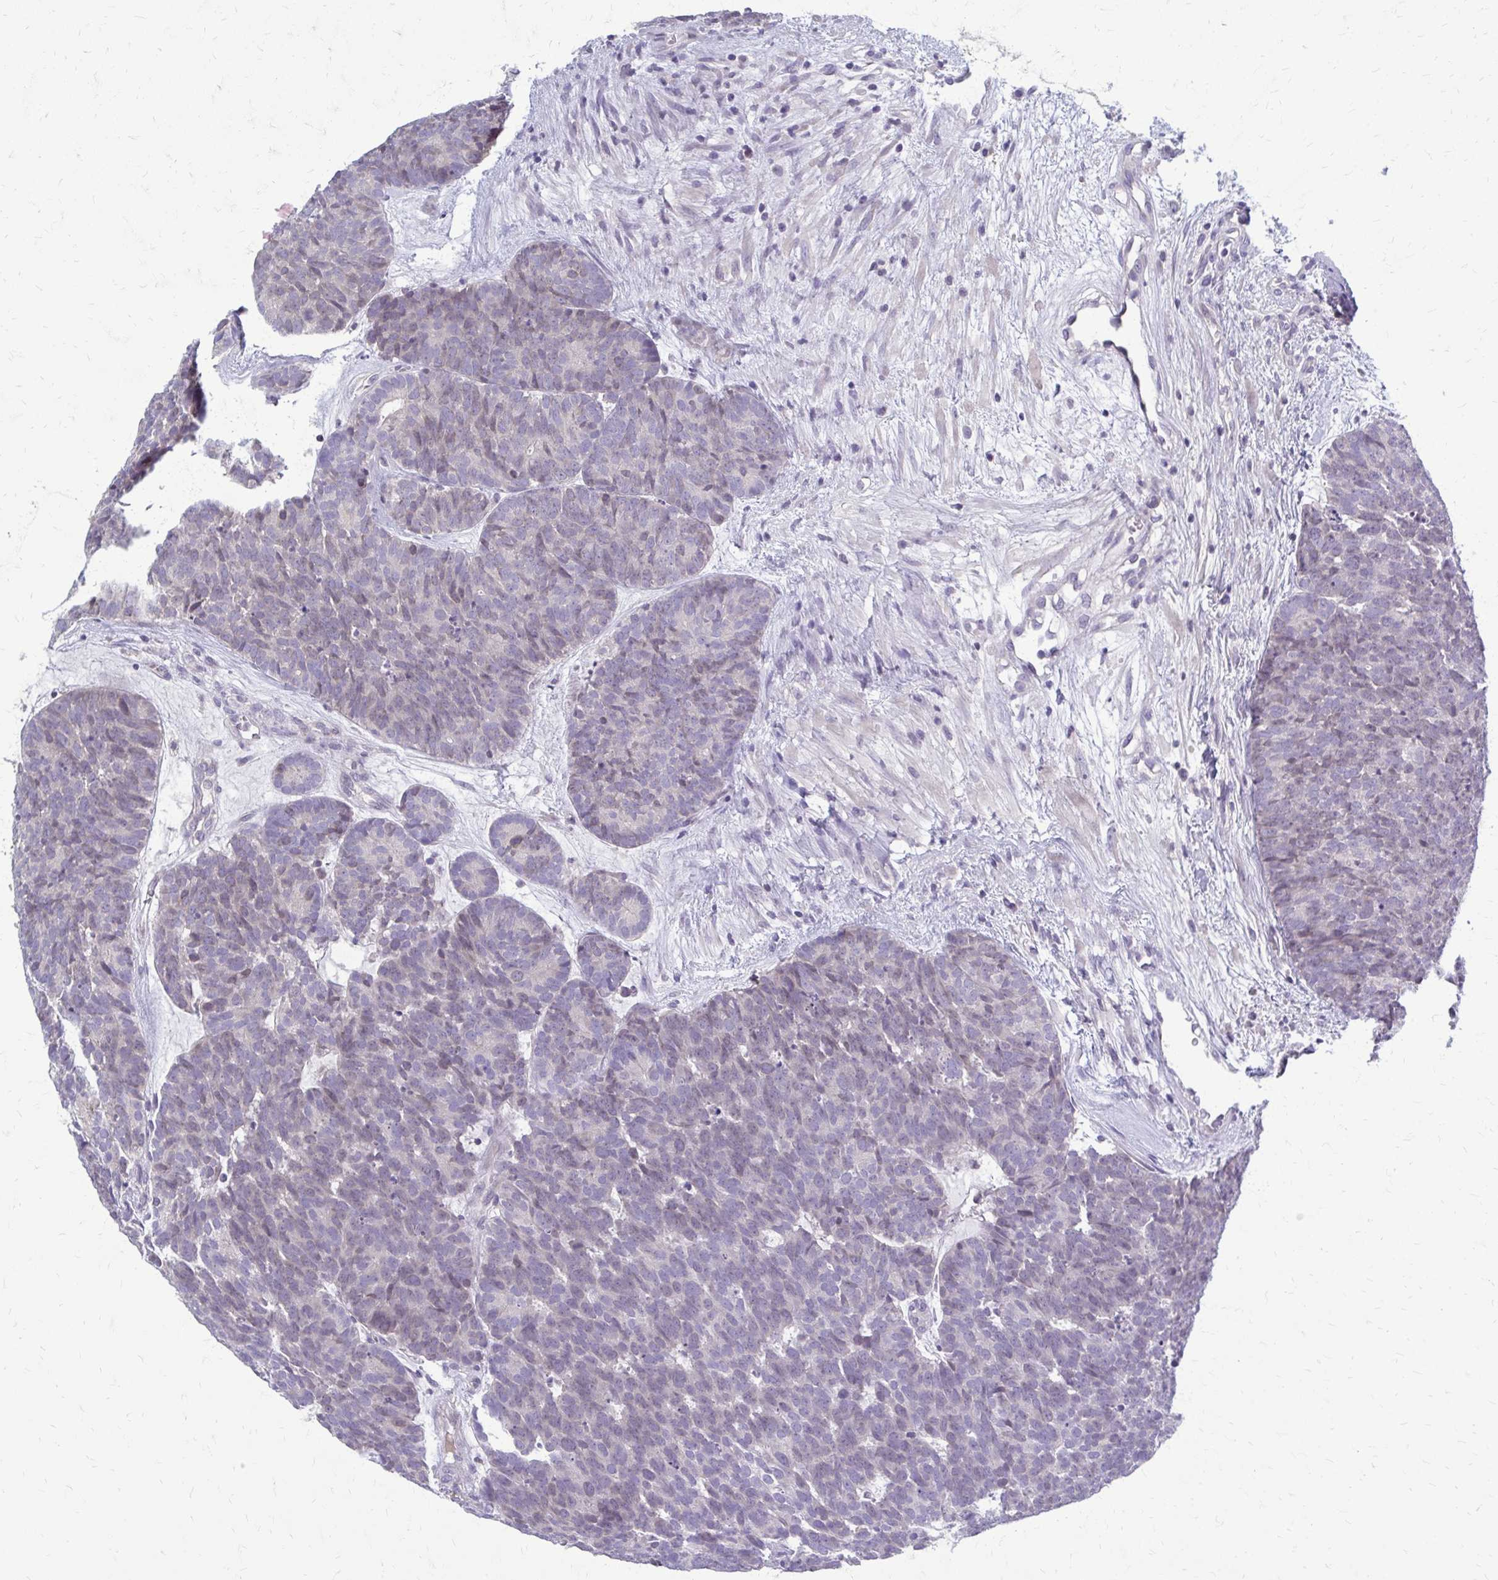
{"staining": {"intensity": "negative", "quantity": "none", "location": "none"}, "tissue": "head and neck cancer", "cell_type": "Tumor cells", "image_type": "cancer", "snomed": [{"axis": "morphology", "description": "Adenocarcinoma, NOS"}, {"axis": "topography", "description": "Head-Neck"}], "caption": "Protein analysis of adenocarcinoma (head and neck) shows no significant expression in tumor cells.", "gene": "MCRIP2", "patient": {"sex": "female", "age": 81}}